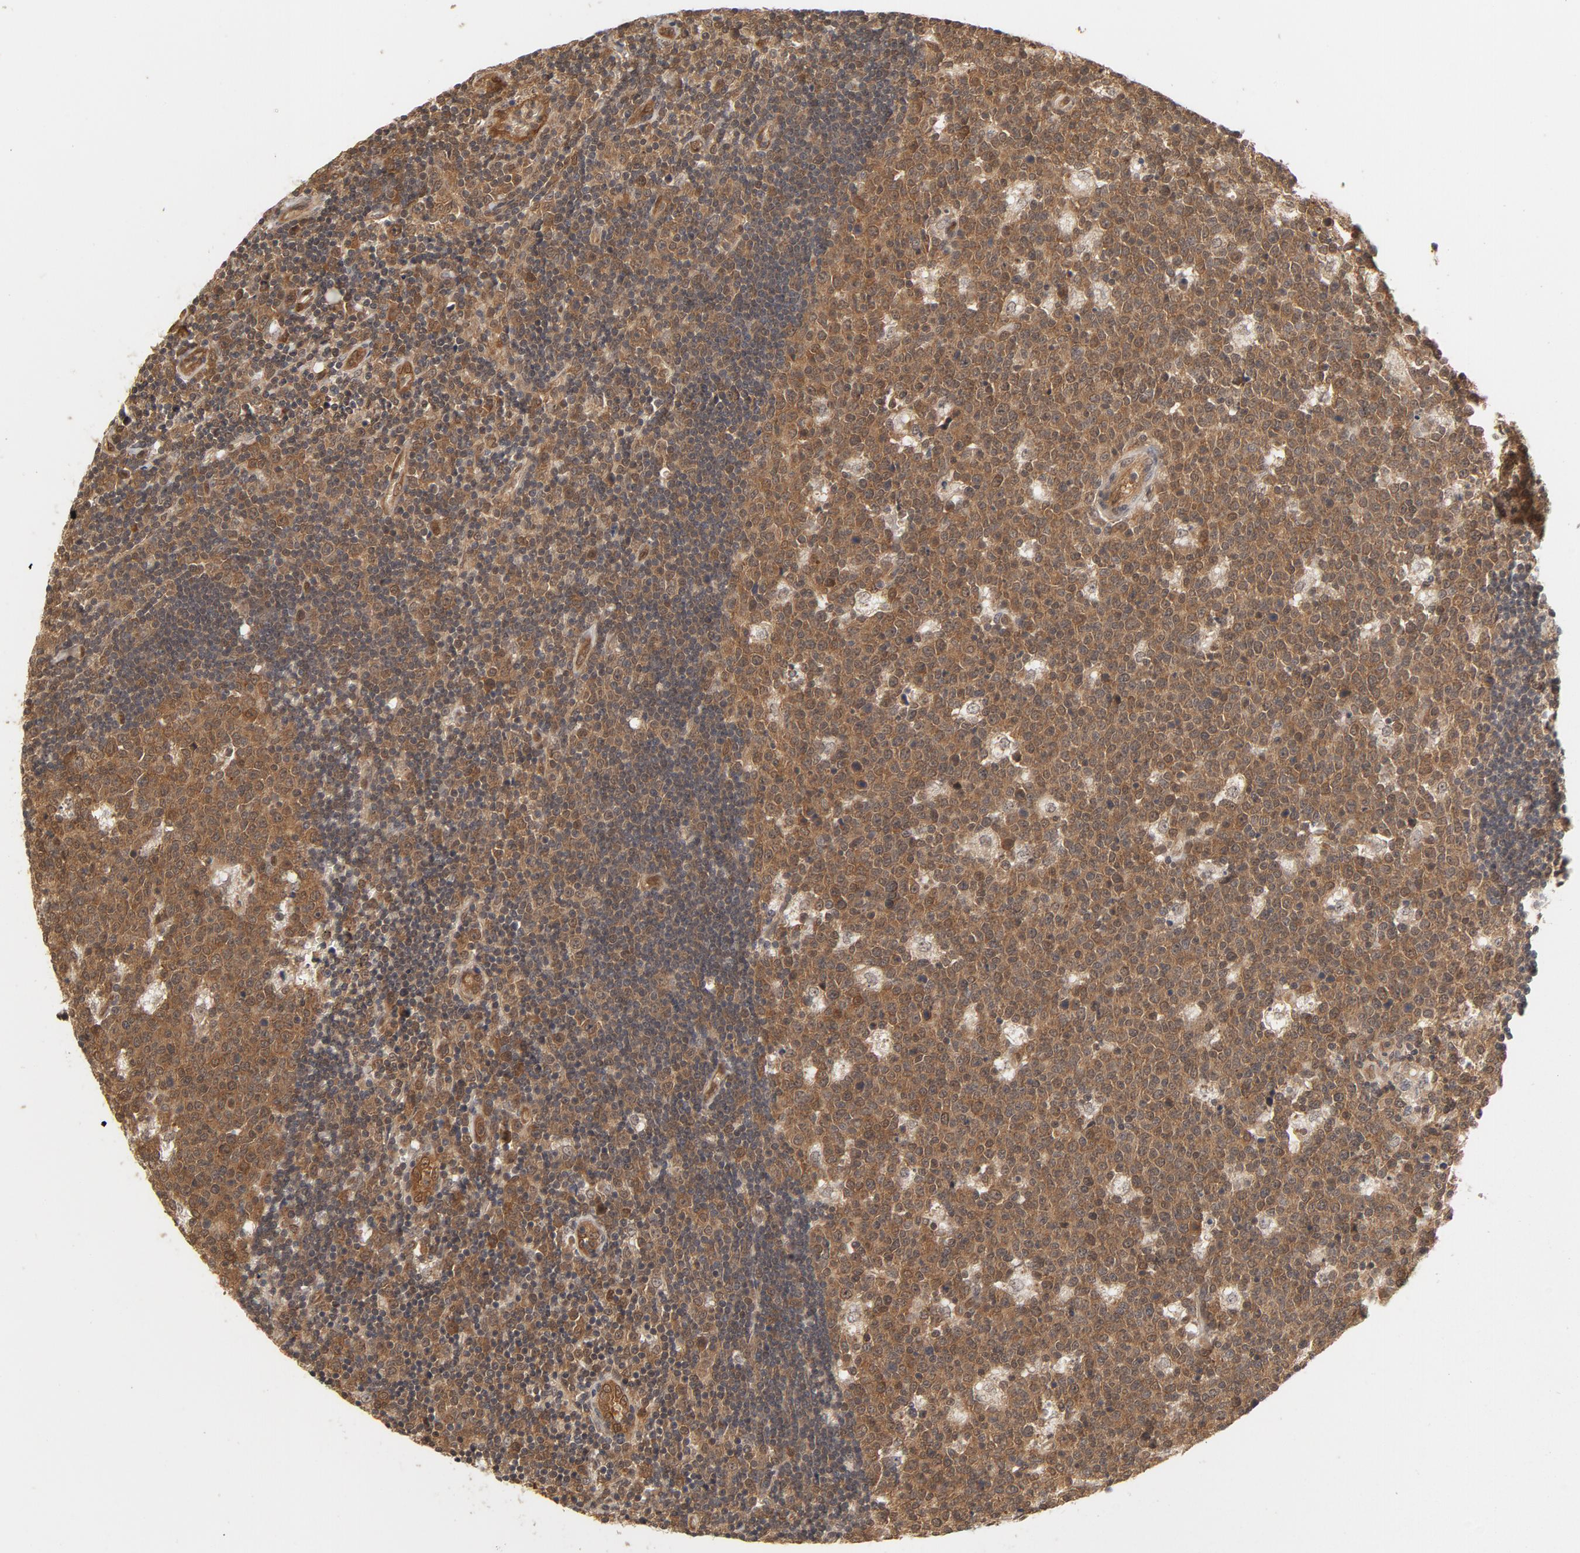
{"staining": {"intensity": "moderate", "quantity": ">75%", "location": "cytoplasmic/membranous,nuclear"}, "tissue": "lymph node", "cell_type": "Germinal center cells", "image_type": "normal", "snomed": [{"axis": "morphology", "description": "Normal tissue, NOS"}, {"axis": "topography", "description": "Lymph node"}, {"axis": "topography", "description": "Salivary gland"}], "caption": "Protein expression analysis of benign lymph node demonstrates moderate cytoplasmic/membranous,nuclear expression in about >75% of germinal center cells. (Brightfield microscopy of DAB IHC at high magnification).", "gene": "CDC37", "patient": {"sex": "male", "age": 8}}